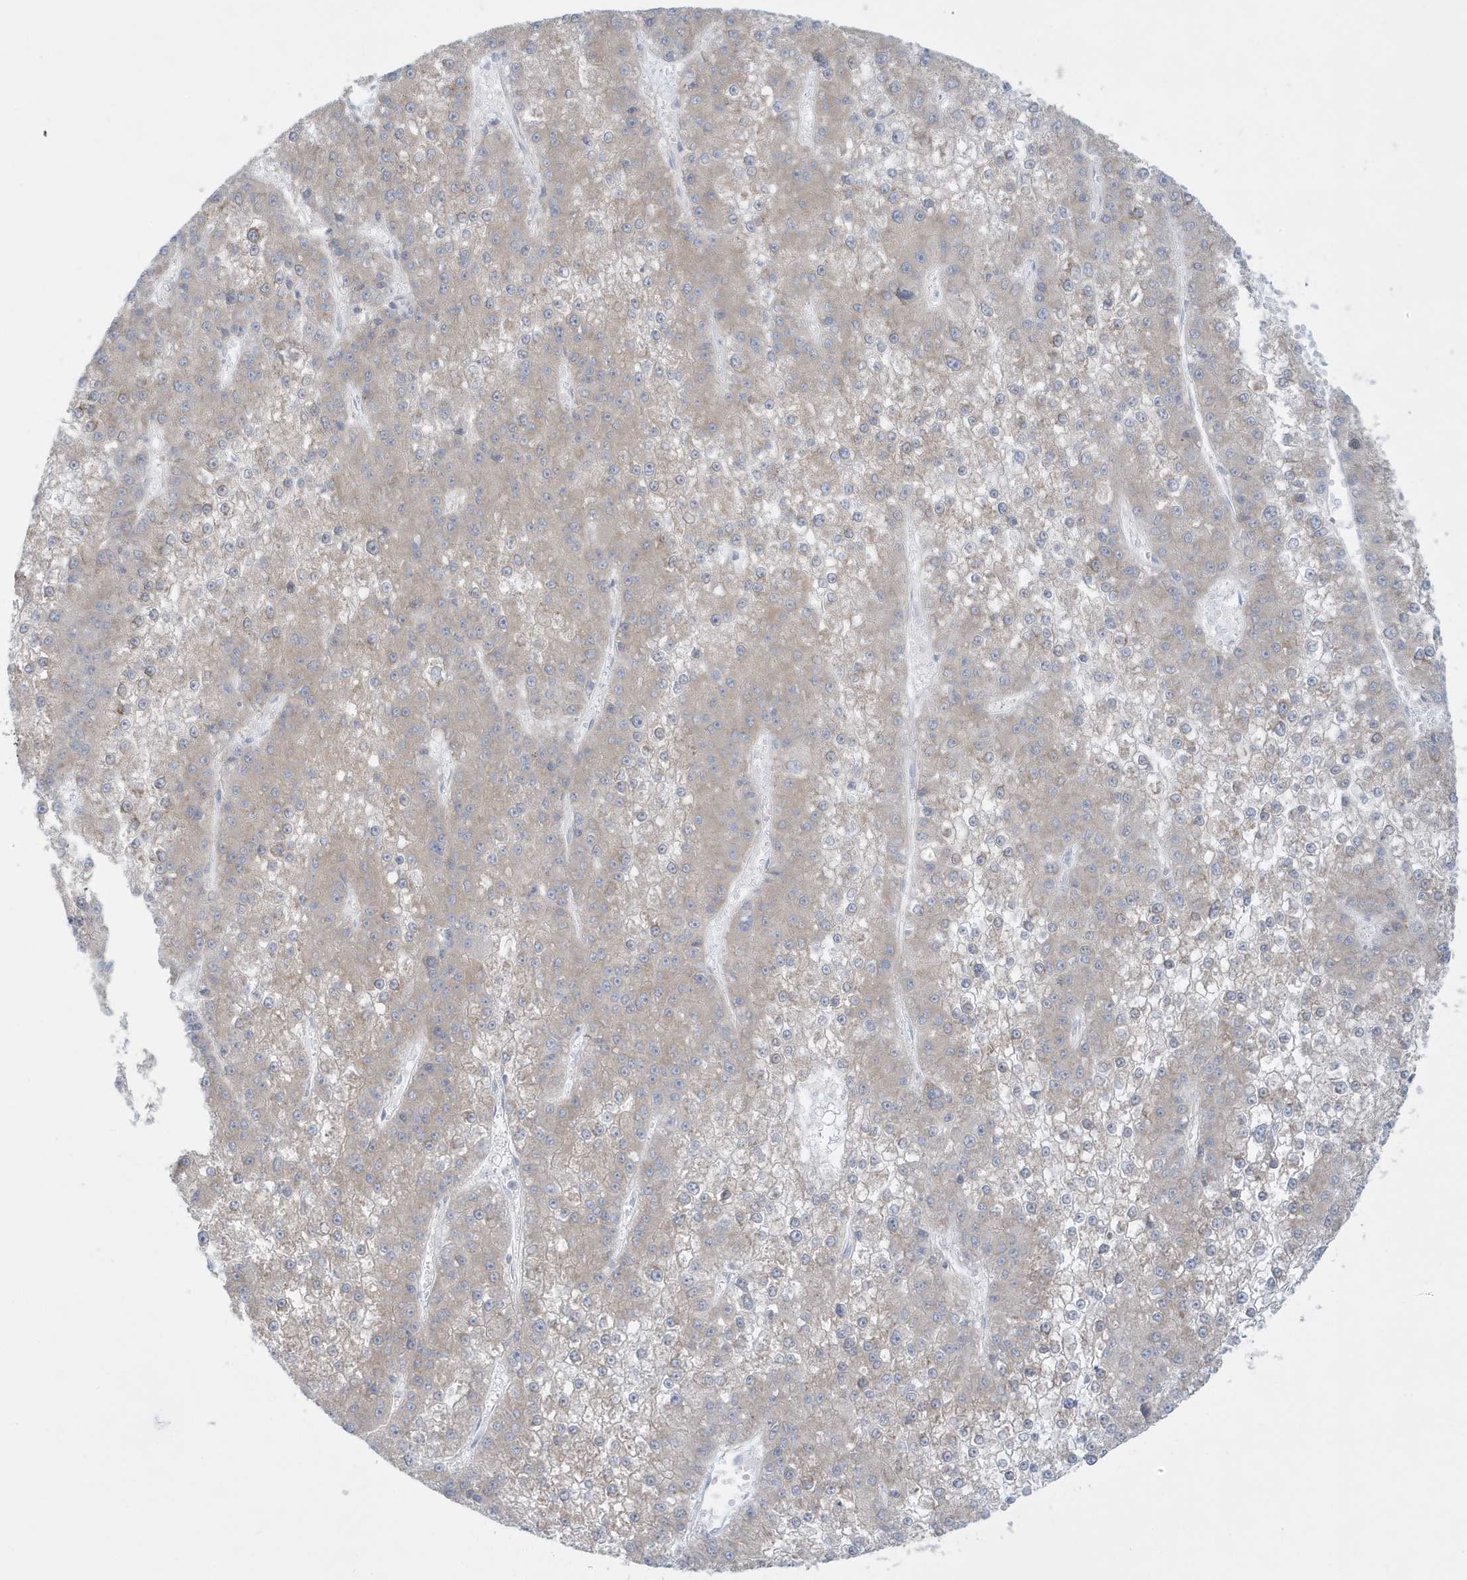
{"staining": {"intensity": "negative", "quantity": "none", "location": "none"}, "tissue": "liver cancer", "cell_type": "Tumor cells", "image_type": "cancer", "snomed": [{"axis": "morphology", "description": "Carcinoma, Hepatocellular, NOS"}, {"axis": "topography", "description": "Liver"}], "caption": "Tumor cells show no significant expression in liver cancer (hepatocellular carcinoma).", "gene": "SLAMF9", "patient": {"sex": "female", "age": 73}}